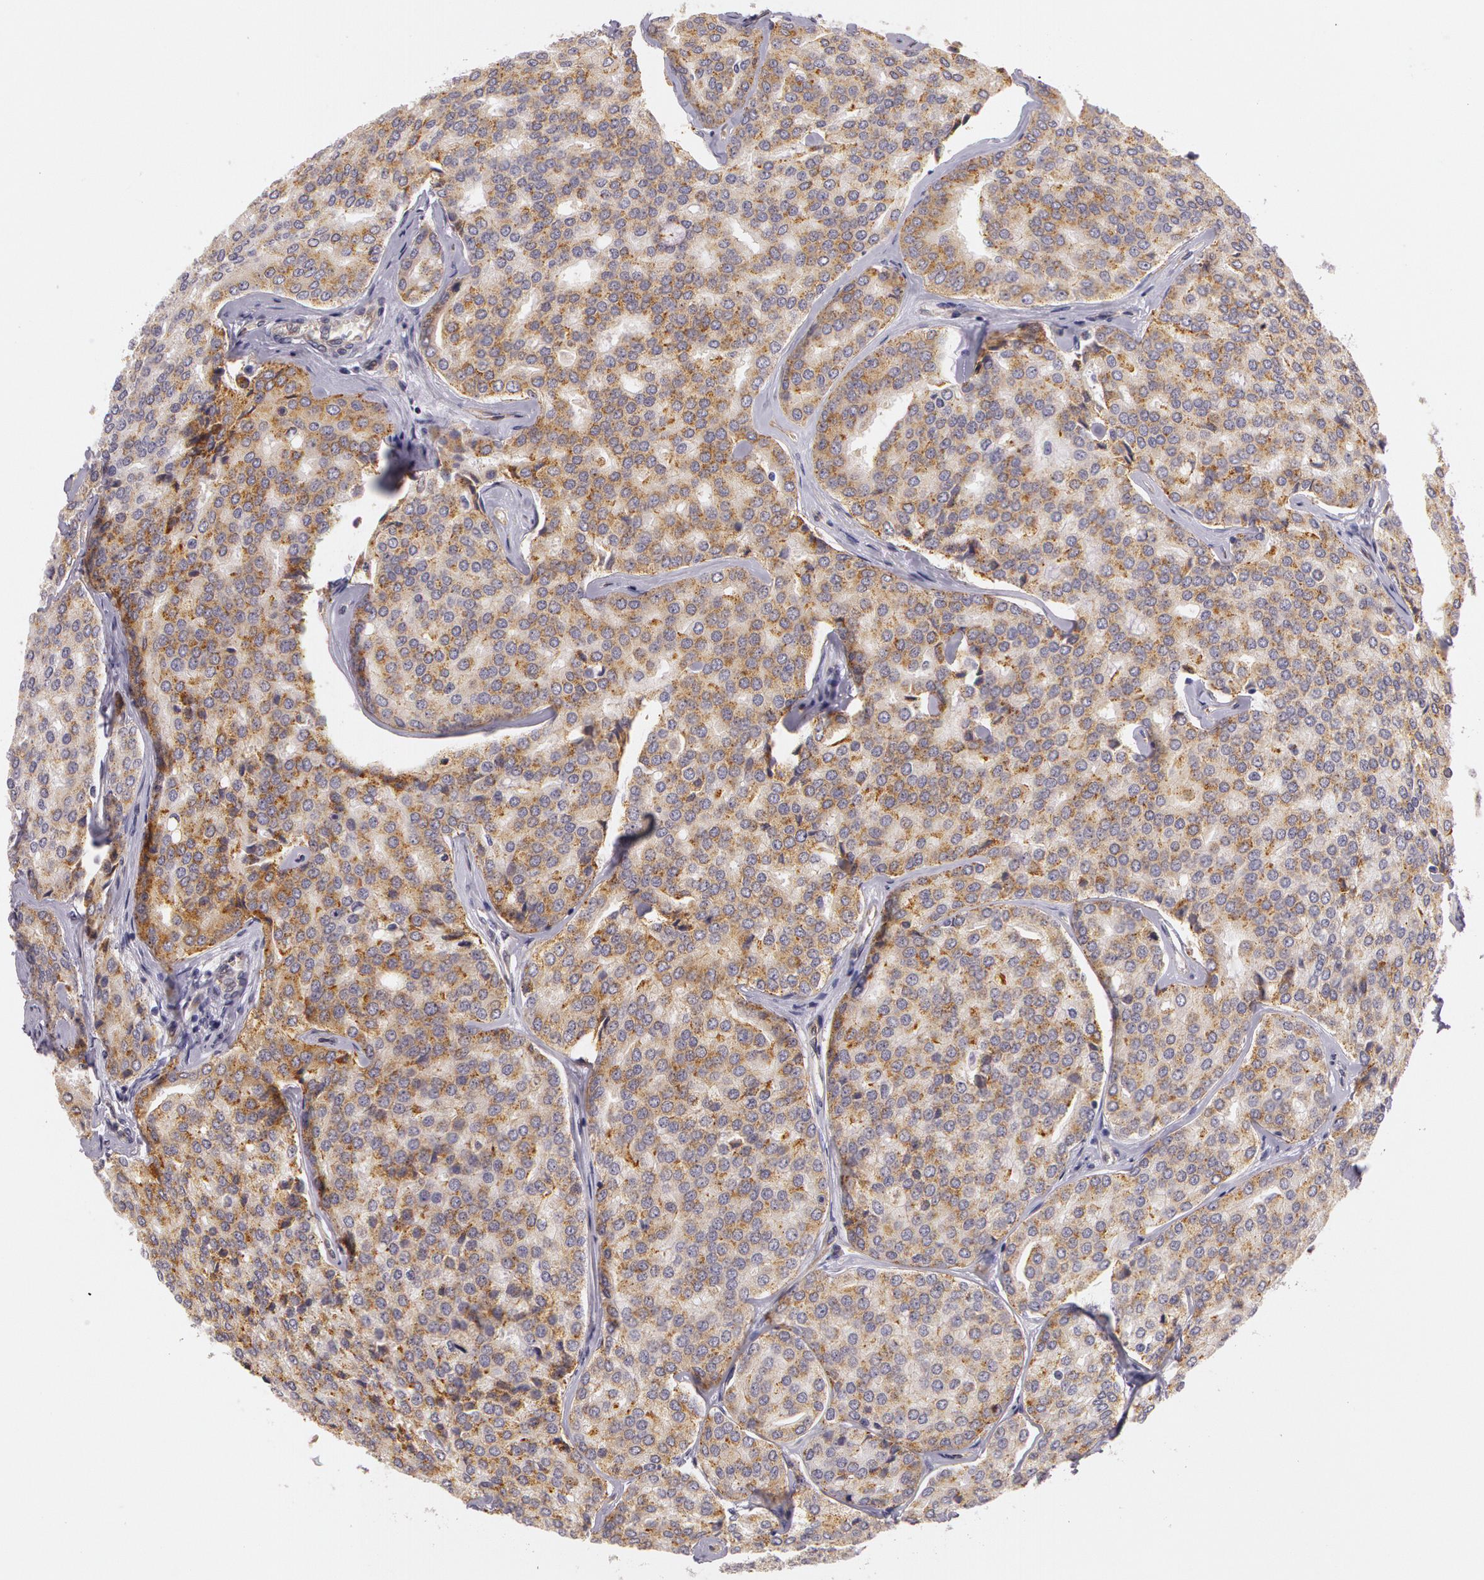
{"staining": {"intensity": "moderate", "quantity": ">75%", "location": "cytoplasmic/membranous"}, "tissue": "prostate cancer", "cell_type": "Tumor cells", "image_type": "cancer", "snomed": [{"axis": "morphology", "description": "Adenocarcinoma, High grade"}, {"axis": "topography", "description": "Prostate"}], "caption": "The micrograph reveals immunohistochemical staining of prostate cancer. There is moderate cytoplasmic/membranous expression is appreciated in about >75% of tumor cells. The staining was performed using DAB (3,3'-diaminobenzidine), with brown indicating positive protein expression. Nuclei are stained blue with hematoxylin.", "gene": "APP", "patient": {"sex": "male", "age": 64}}